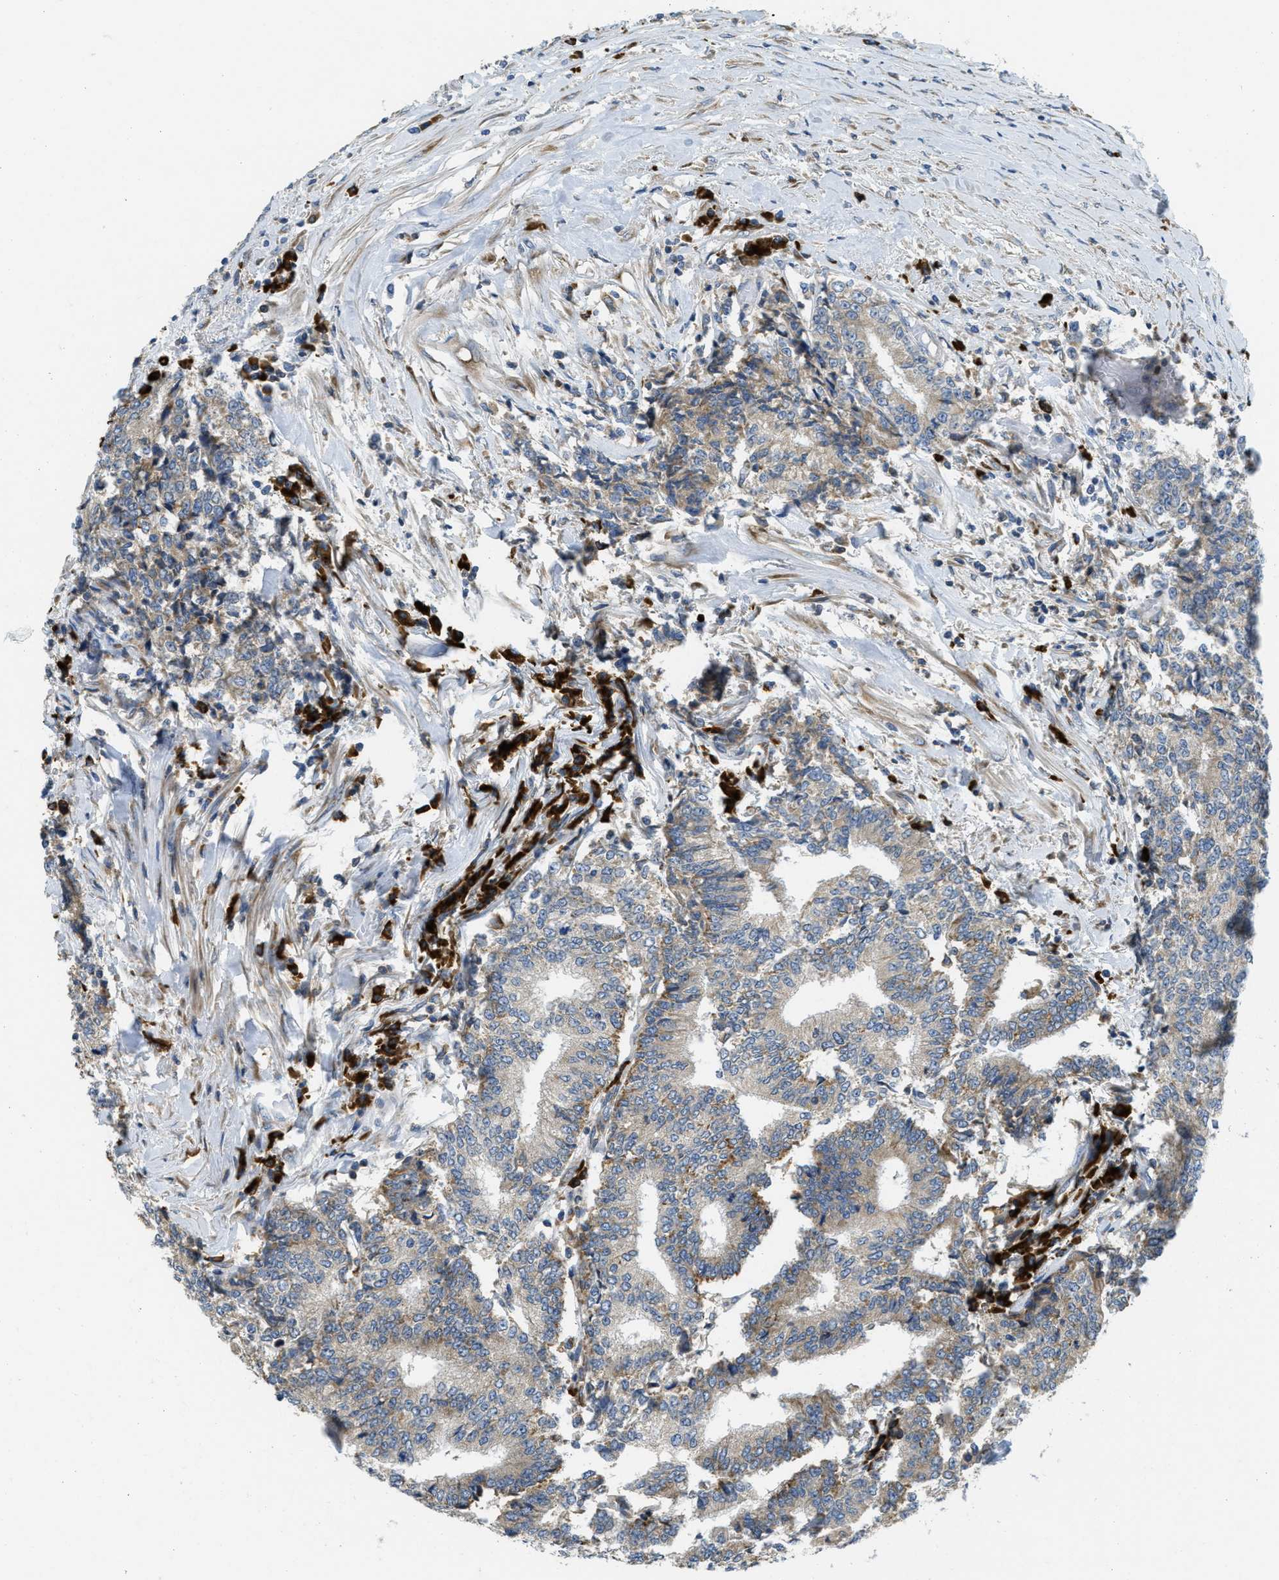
{"staining": {"intensity": "weak", "quantity": "<25%", "location": "cytoplasmic/membranous"}, "tissue": "prostate cancer", "cell_type": "Tumor cells", "image_type": "cancer", "snomed": [{"axis": "morphology", "description": "Normal tissue, NOS"}, {"axis": "morphology", "description": "Adenocarcinoma, High grade"}, {"axis": "topography", "description": "Prostate"}, {"axis": "topography", "description": "Seminal veicle"}], "caption": "Prostate cancer (adenocarcinoma (high-grade)) was stained to show a protein in brown. There is no significant positivity in tumor cells.", "gene": "SSR1", "patient": {"sex": "male", "age": 55}}